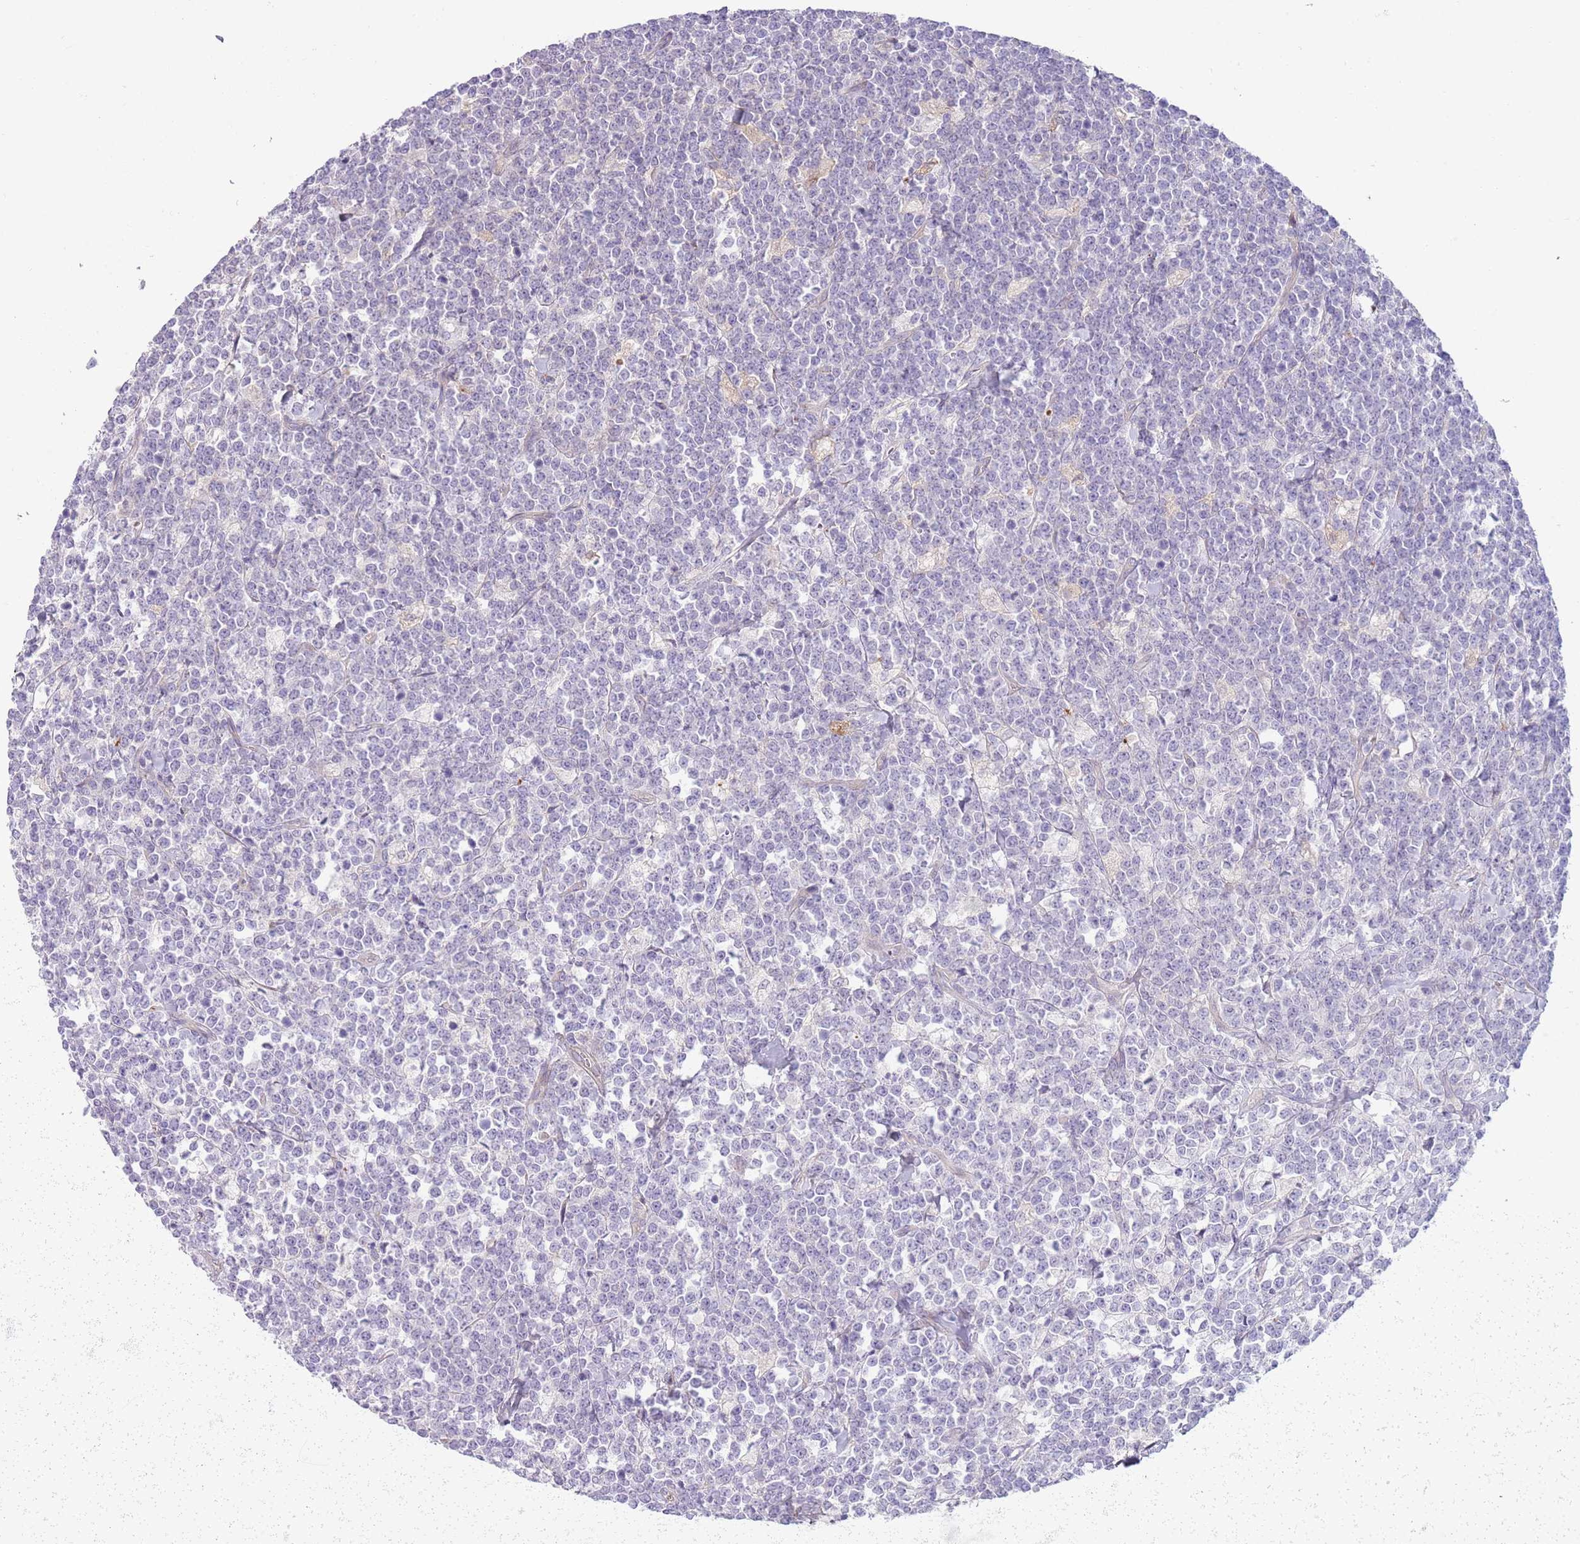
{"staining": {"intensity": "negative", "quantity": "none", "location": "none"}, "tissue": "lymphoma", "cell_type": "Tumor cells", "image_type": "cancer", "snomed": [{"axis": "morphology", "description": "Malignant lymphoma, non-Hodgkin's type, High grade"}, {"axis": "topography", "description": "Small intestine"}], "caption": "This is a image of immunohistochemistry staining of lymphoma, which shows no expression in tumor cells.", "gene": "CFH", "patient": {"sex": "male", "age": 8}}